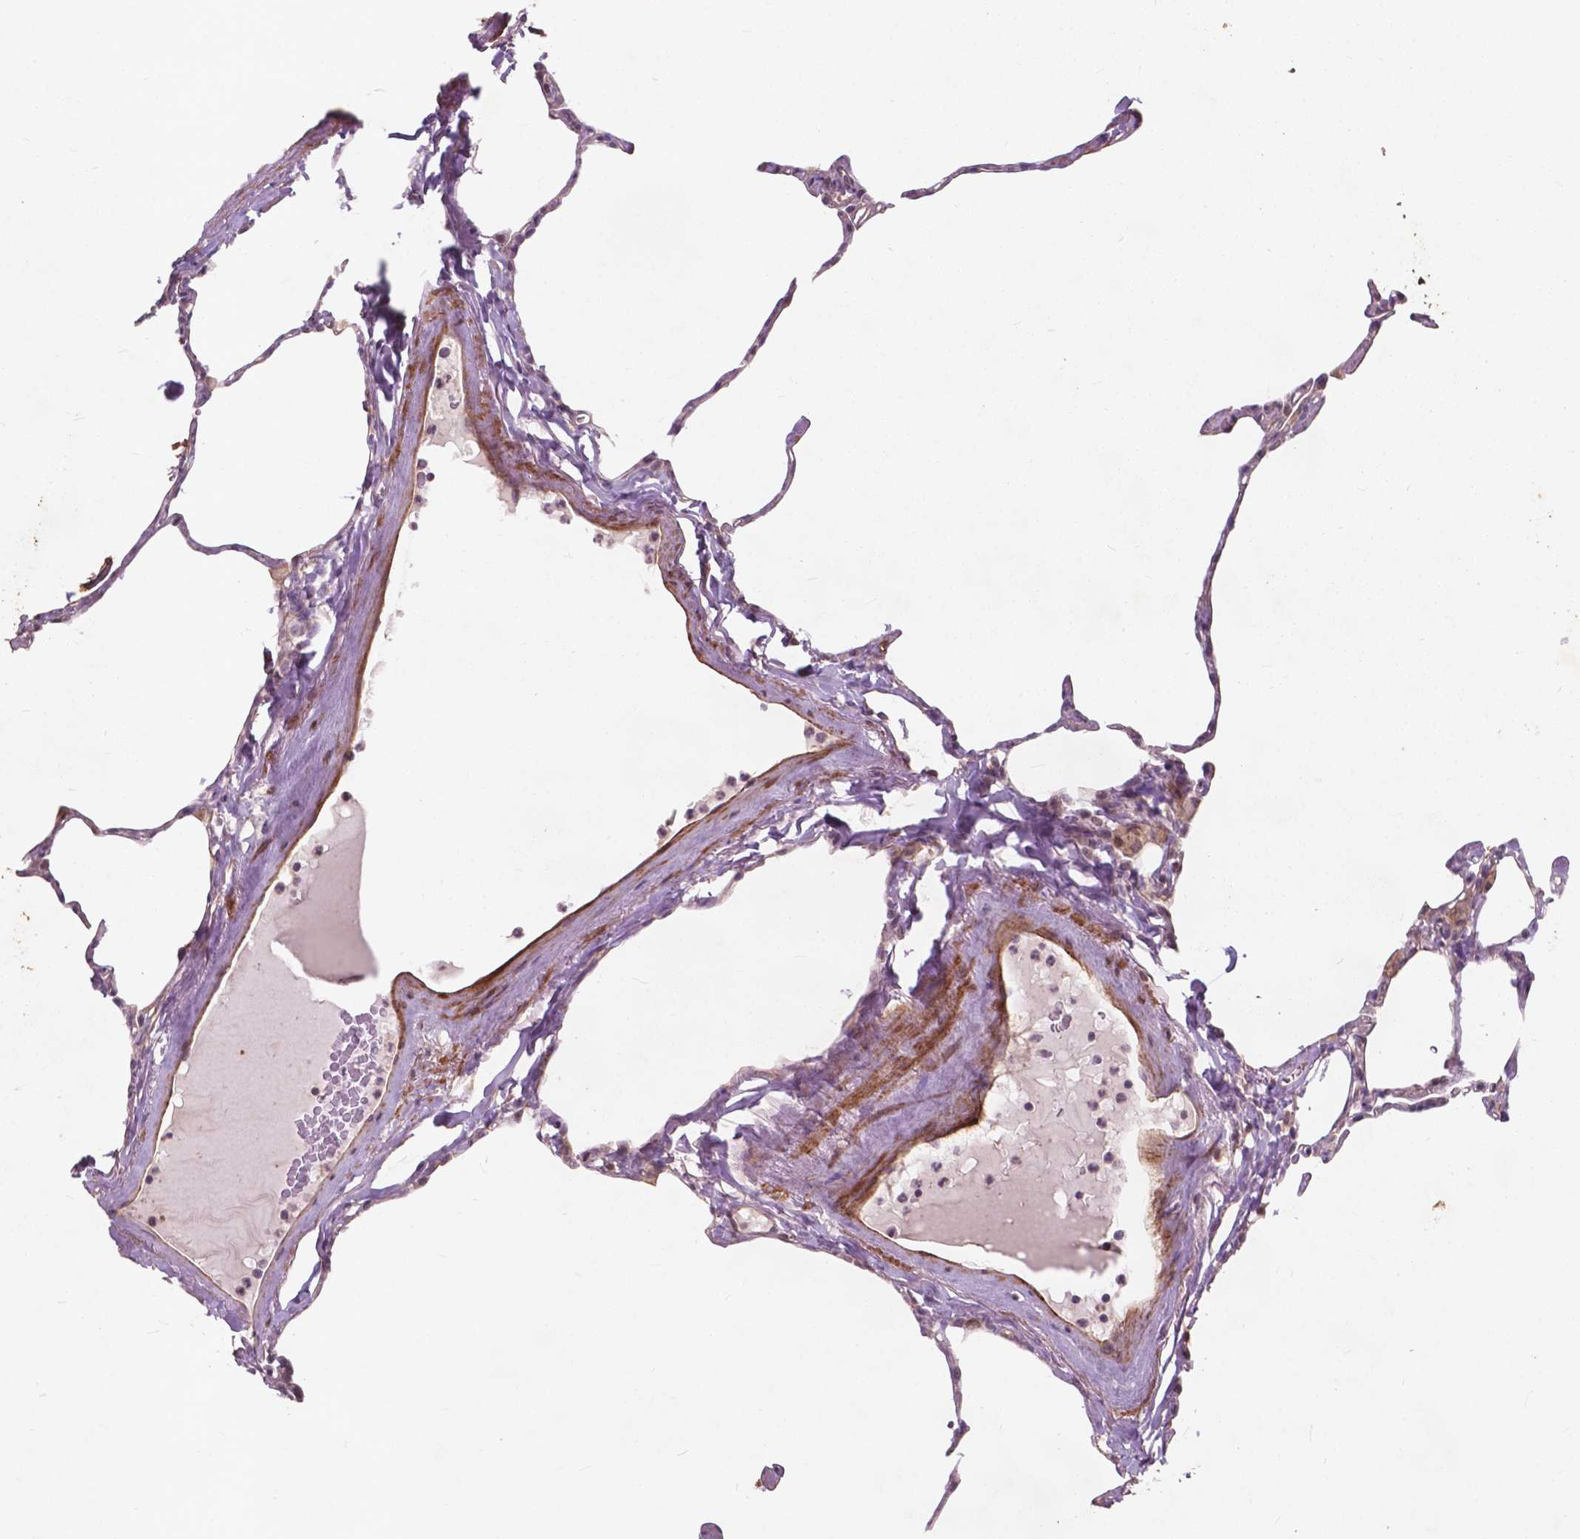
{"staining": {"intensity": "negative", "quantity": "none", "location": "none"}, "tissue": "lung", "cell_type": "Alveolar cells", "image_type": "normal", "snomed": [{"axis": "morphology", "description": "Normal tissue, NOS"}, {"axis": "topography", "description": "Lung"}], "caption": "This histopathology image is of normal lung stained with IHC to label a protein in brown with the nuclei are counter-stained blue. There is no positivity in alveolar cells. (IHC, brightfield microscopy, high magnification).", "gene": "RFPL4B", "patient": {"sex": "male", "age": 65}}